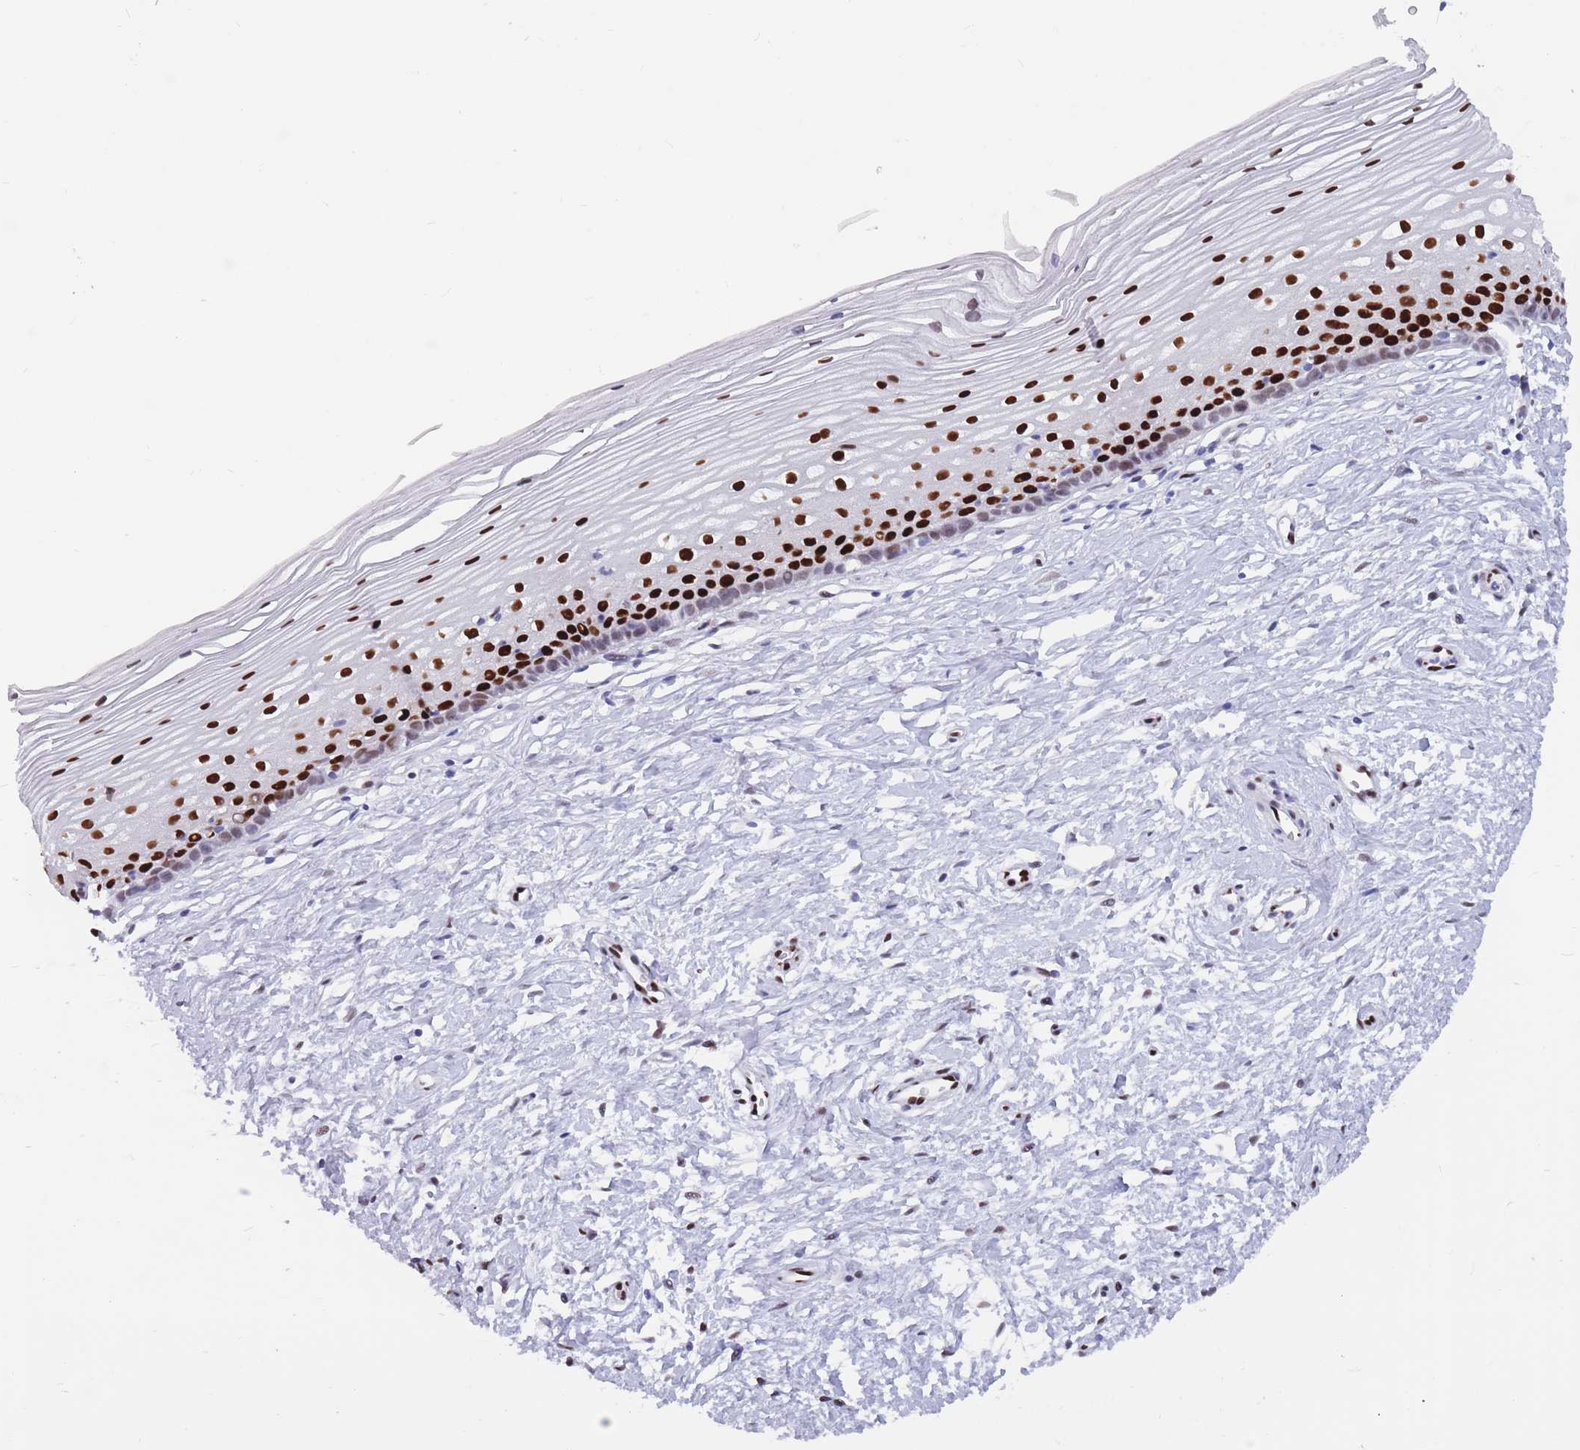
{"staining": {"intensity": "strong", "quantity": "25%-75%", "location": "nuclear"}, "tissue": "cervix", "cell_type": "Glandular cells", "image_type": "normal", "snomed": [{"axis": "morphology", "description": "Normal tissue, NOS"}, {"axis": "topography", "description": "Cervix"}], "caption": "Cervix stained for a protein shows strong nuclear positivity in glandular cells.", "gene": "NASP", "patient": {"sex": "female", "age": 40}}